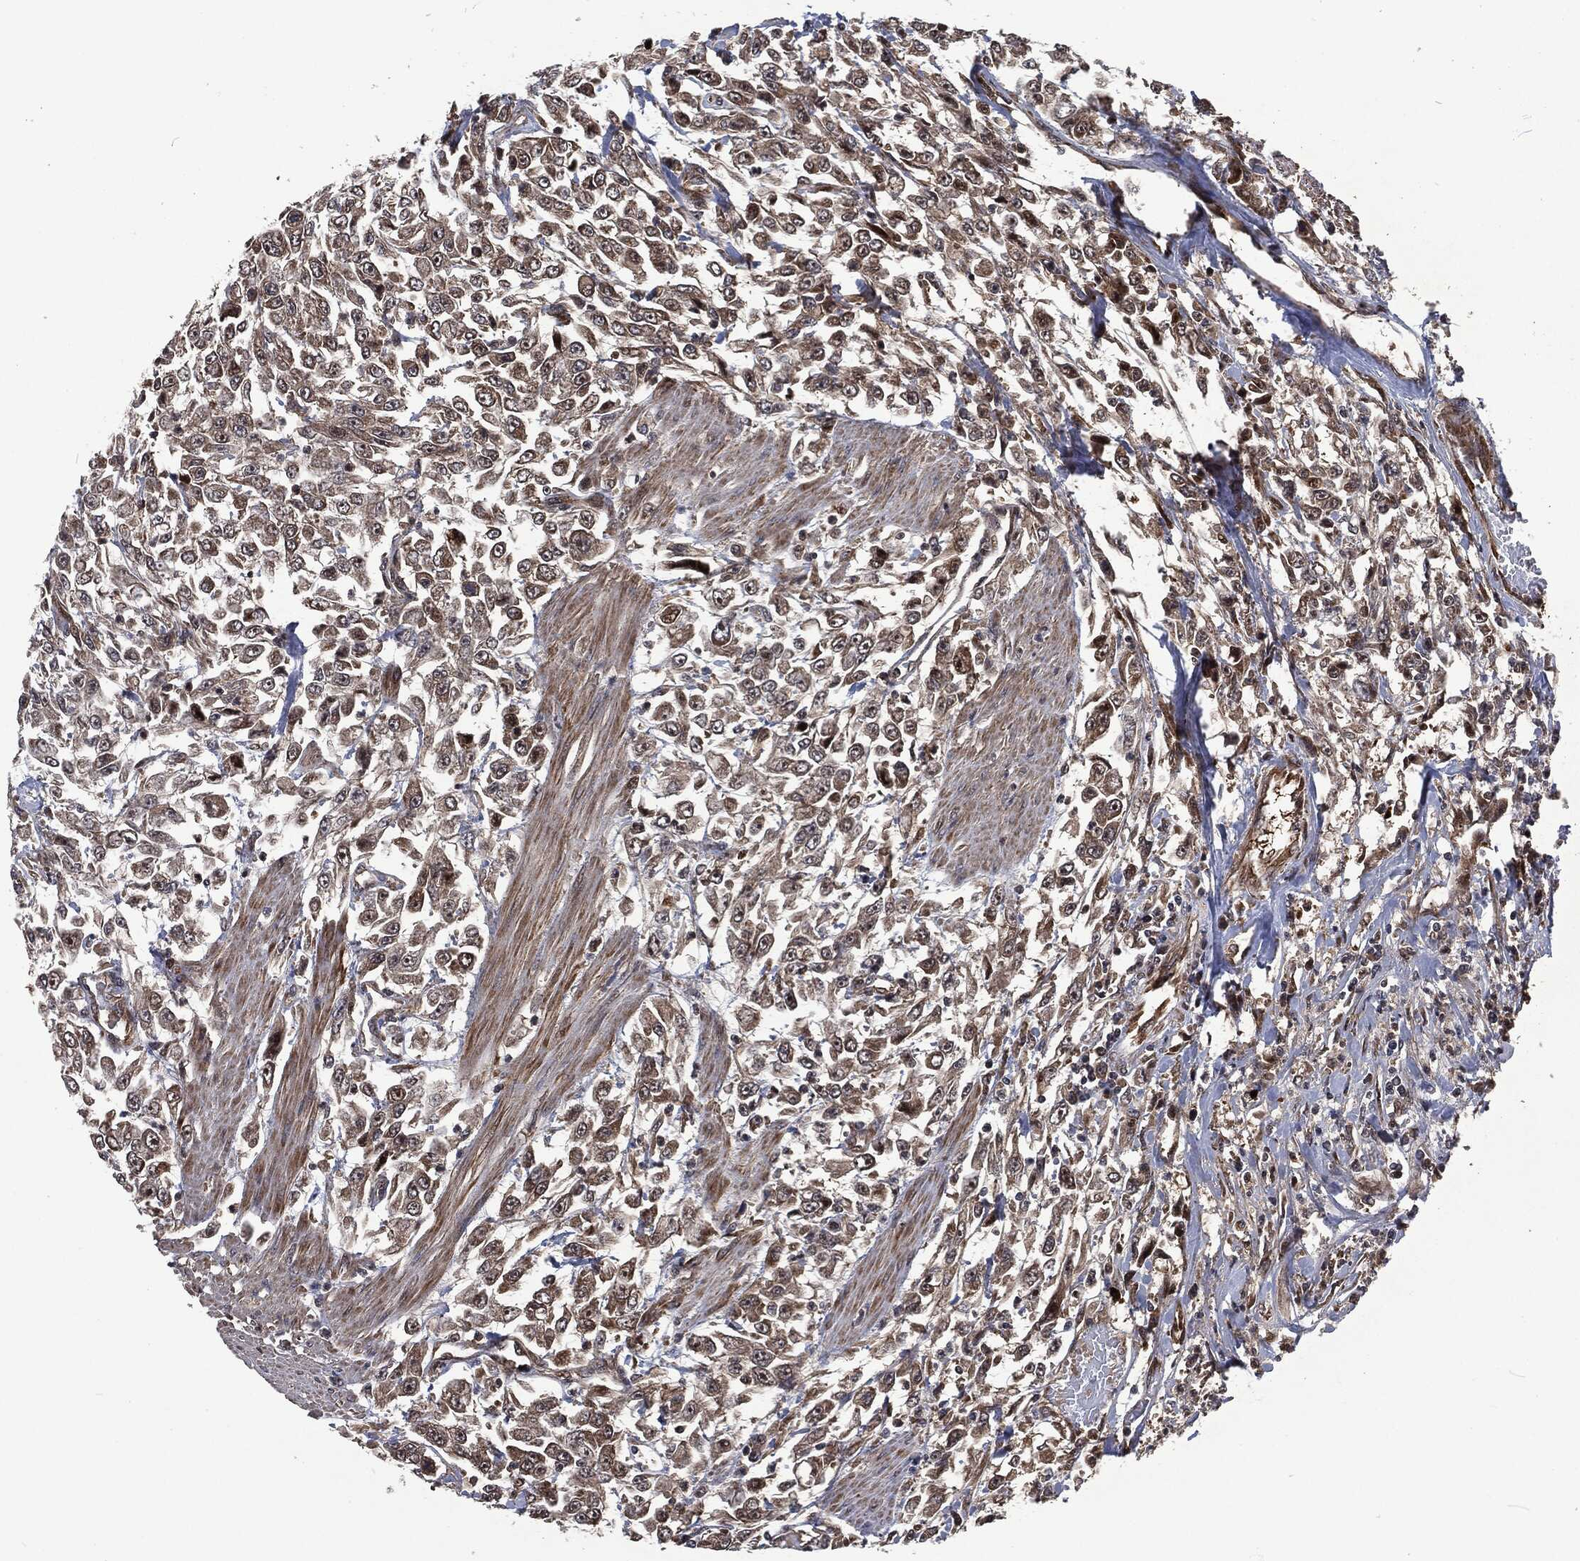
{"staining": {"intensity": "weak", "quantity": "25%-75%", "location": "cytoplasmic/membranous"}, "tissue": "urothelial cancer", "cell_type": "Tumor cells", "image_type": "cancer", "snomed": [{"axis": "morphology", "description": "Urothelial carcinoma, High grade"}, {"axis": "topography", "description": "Urinary bladder"}], "caption": "Urothelial cancer stained with a brown dye exhibits weak cytoplasmic/membranous positive expression in approximately 25%-75% of tumor cells.", "gene": "CMPK2", "patient": {"sex": "male", "age": 46}}